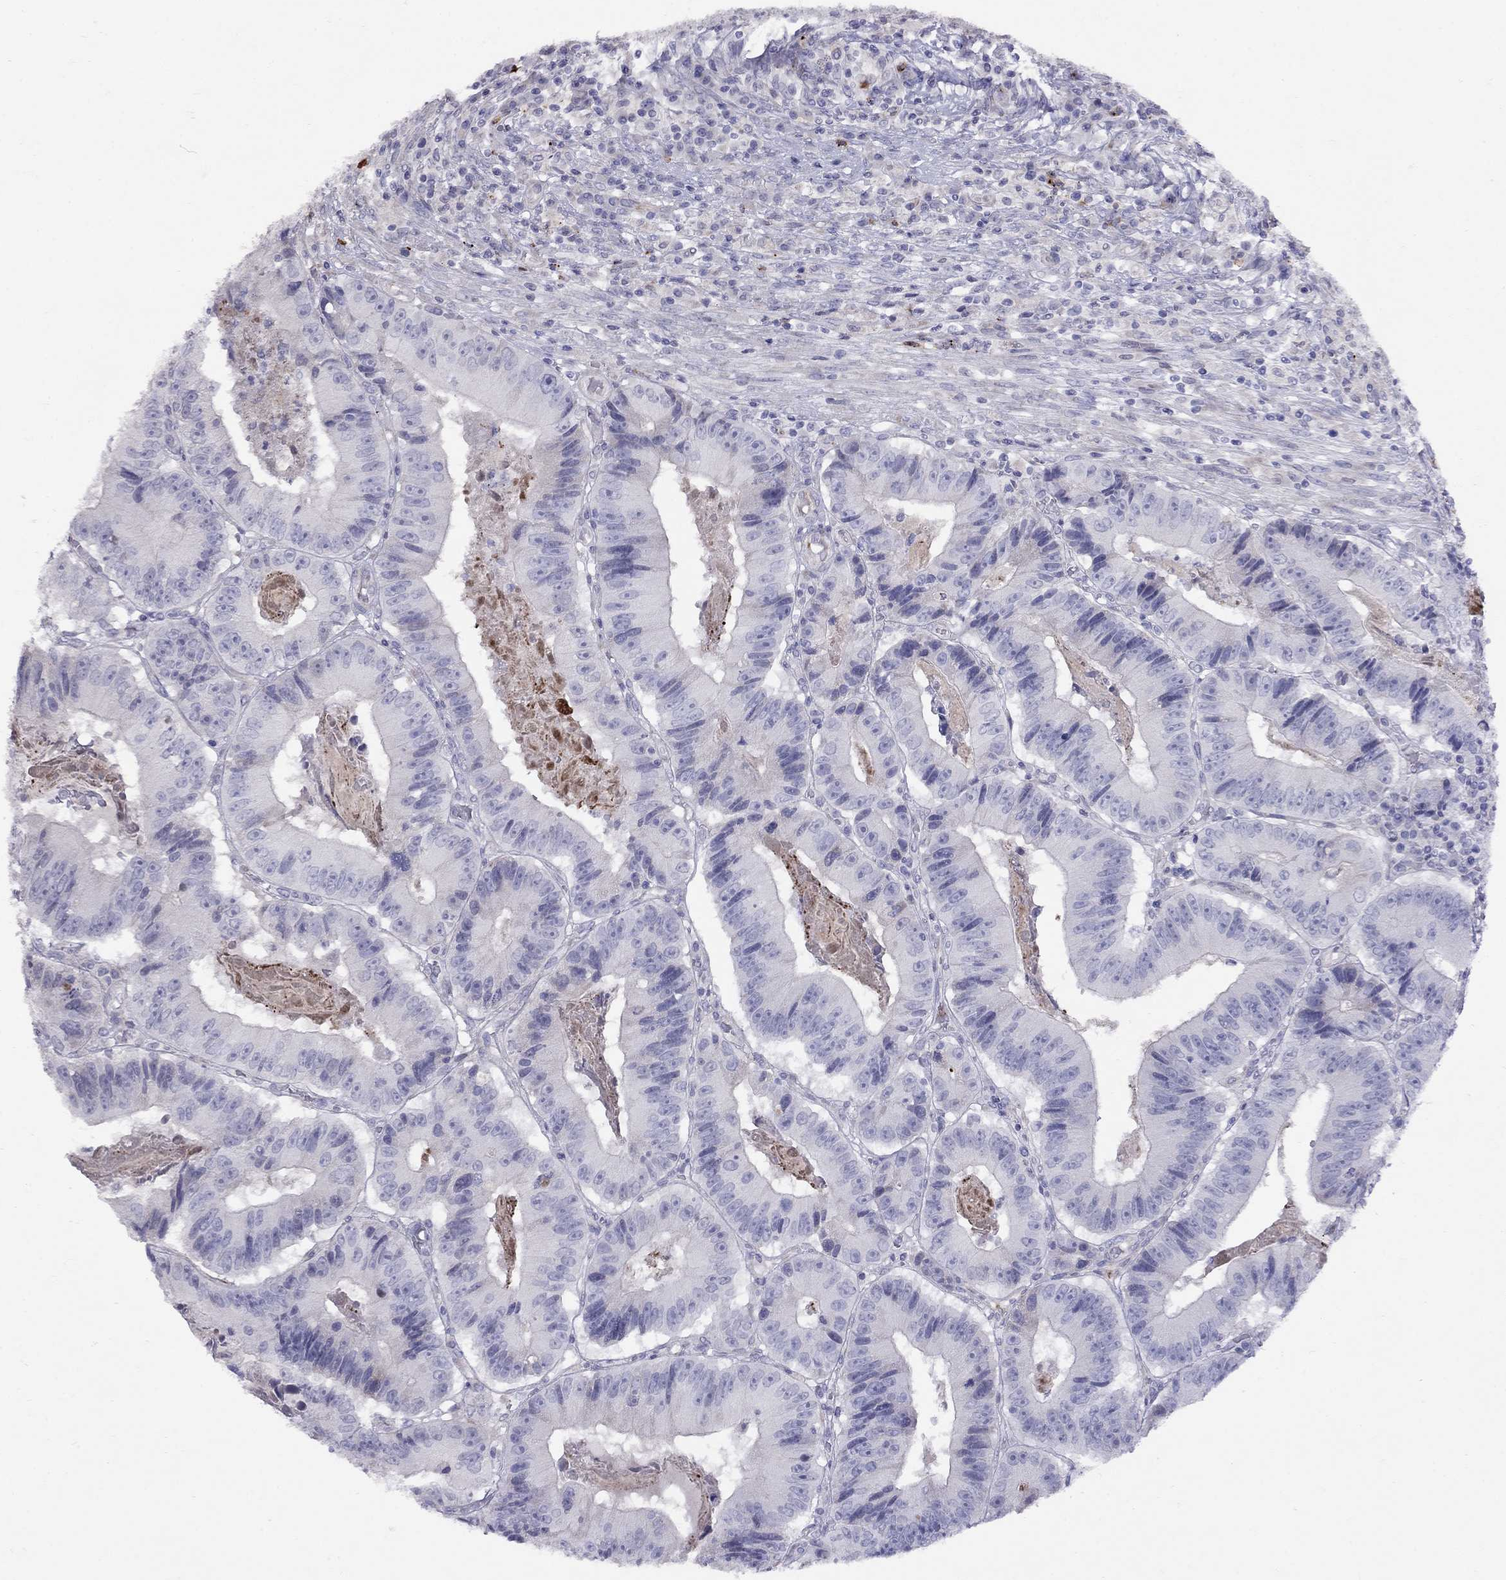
{"staining": {"intensity": "negative", "quantity": "none", "location": "none"}, "tissue": "colorectal cancer", "cell_type": "Tumor cells", "image_type": "cancer", "snomed": [{"axis": "morphology", "description": "Adenocarcinoma, NOS"}, {"axis": "topography", "description": "Colon"}], "caption": "This is an immunohistochemistry image of human adenocarcinoma (colorectal). There is no positivity in tumor cells.", "gene": "SPINT4", "patient": {"sex": "female", "age": 86}}